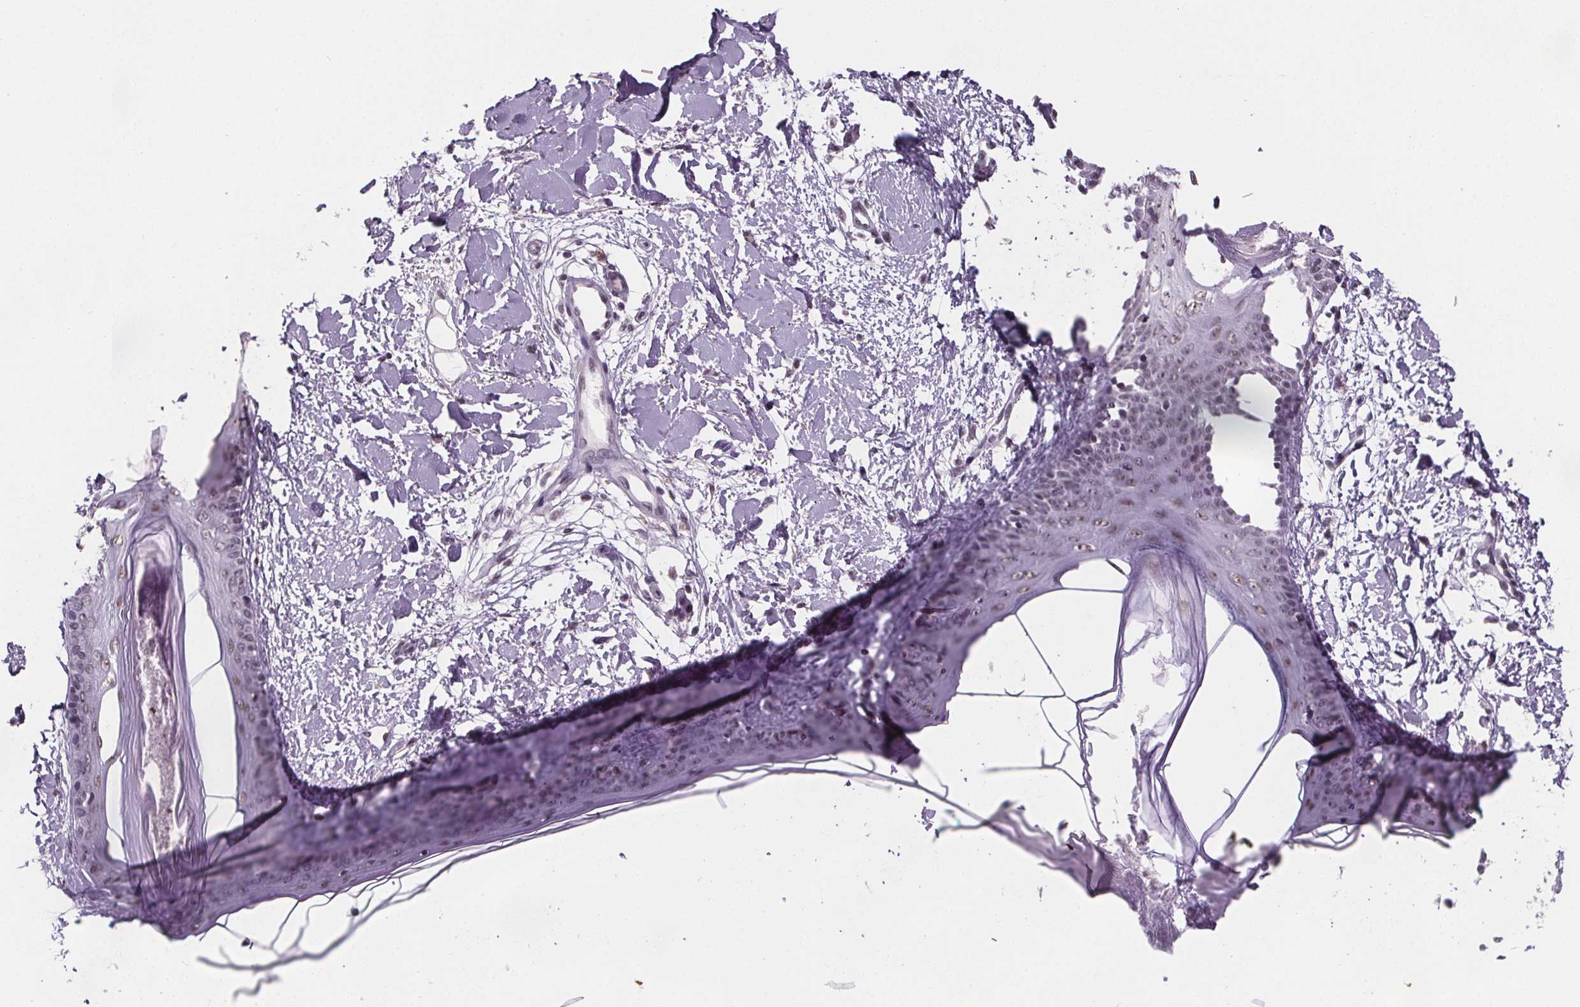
{"staining": {"intensity": "negative", "quantity": "none", "location": "none"}, "tissue": "skin", "cell_type": "Fibroblasts", "image_type": "normal", "snomed": [{"axis": "morphology", "description": "Normal tissue, NOS"}, {"axis": "topography", "description": "Skin"}], "caption": "Histopathology image shows no protein expression in fibroblasts of normal skin. (Stains: DAB (3,3'-diaminobenzidine) IHC with hematoxylin counter stain, Microscopy: brightfield microscopy at high magnification).", "gene": "ZNF572", "patient": {"sex": "female", "age": 34}}